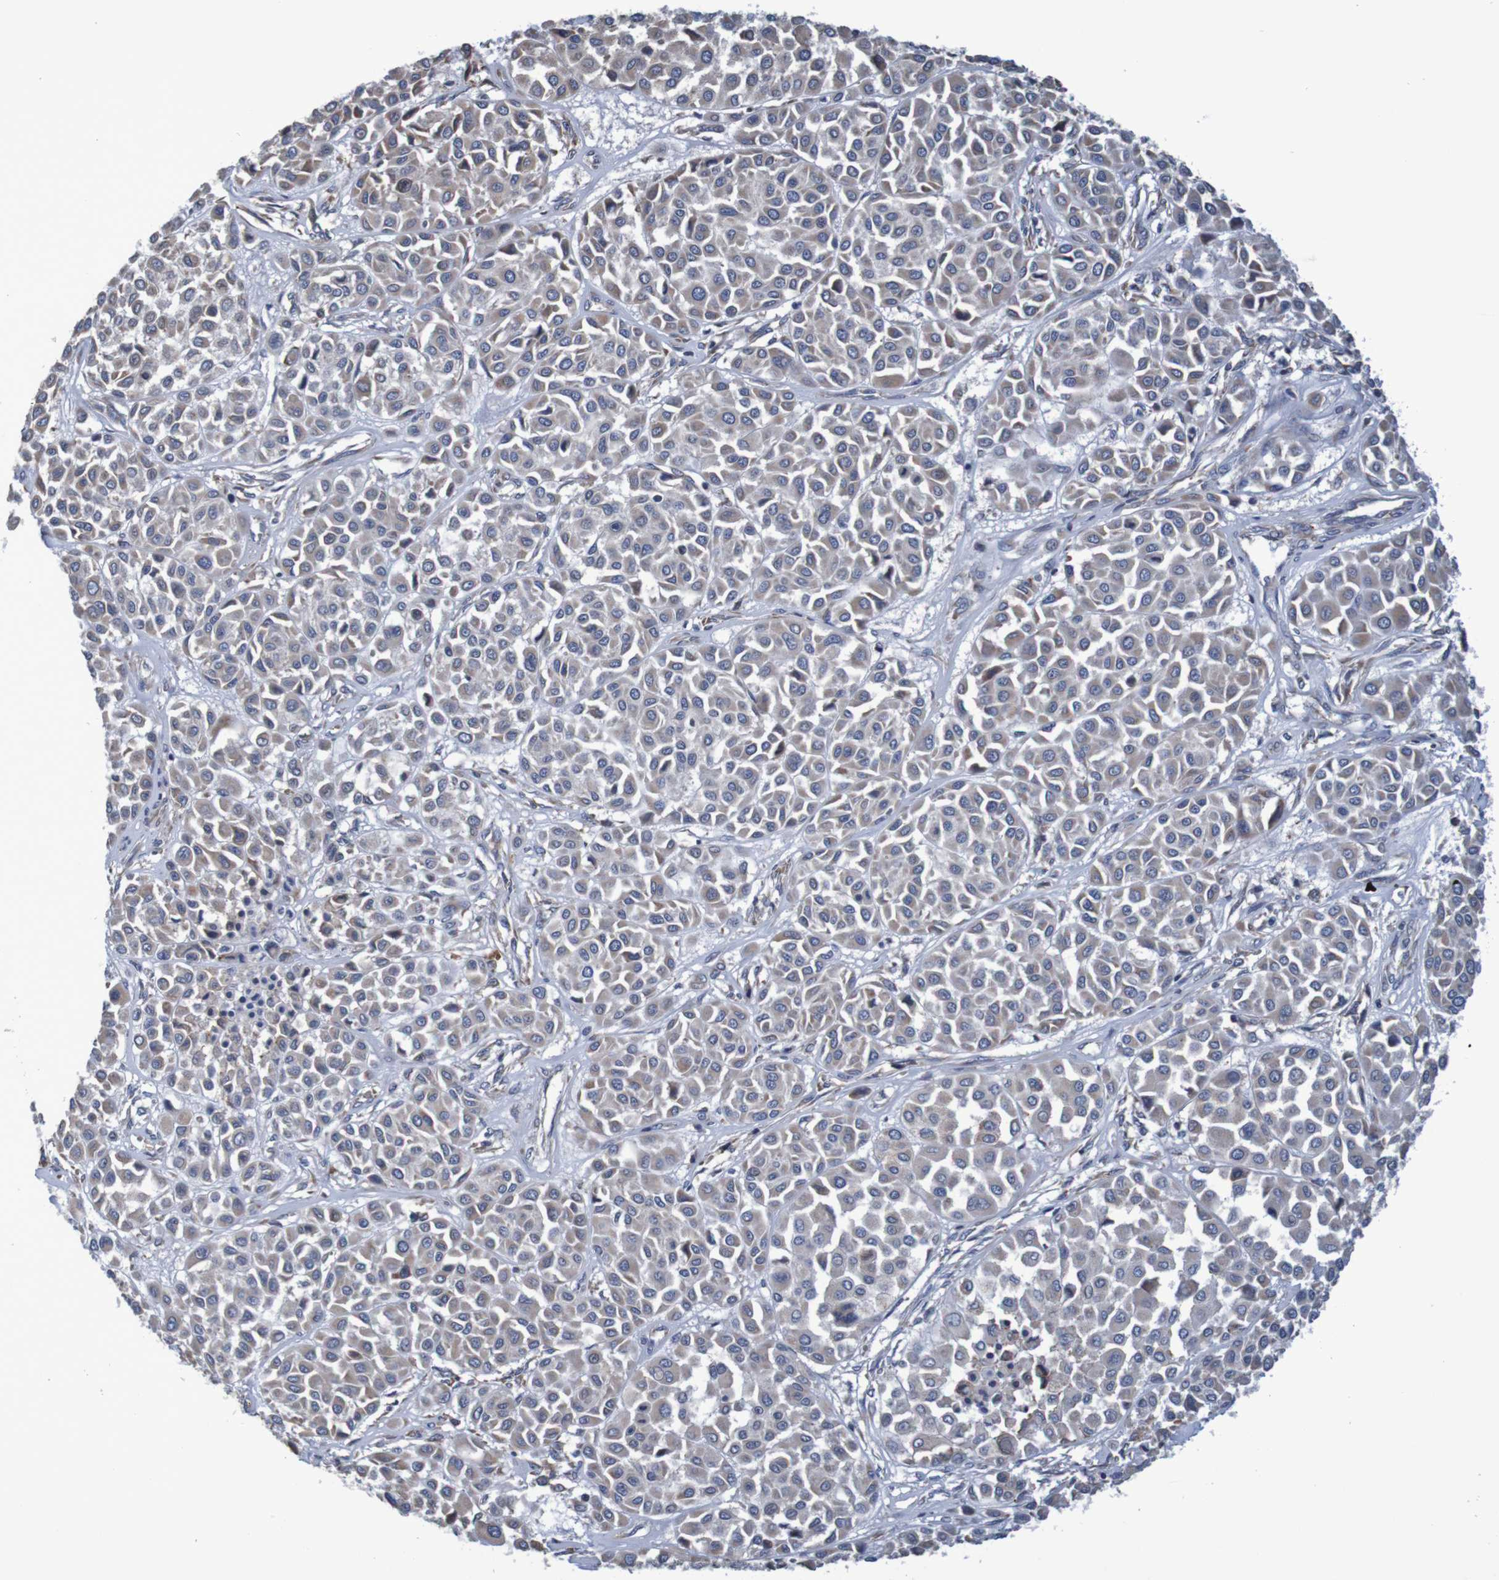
{"staining": {"intensity": "weak", "quantity": ">75%", "location": "cytoplasmic/membranous"}, "tissue": "melanoma", "cell_type": "Tumor cells", "image_type": "cancer", "snomed": [{"axis": "morphology", "description": "Malignant melanoma, Metastatic site"}, {"axis": "topography", "description": "Soft tissue"}], "caption": "About >75% of tumor cells in malignant melanoma (metastatic site) display weak cytoplasmic/membranous protein staining as visualized by brown immunohistochemical staining.", "gene": "CLDN18", "patient": {"sex": "male", "age": 41}}